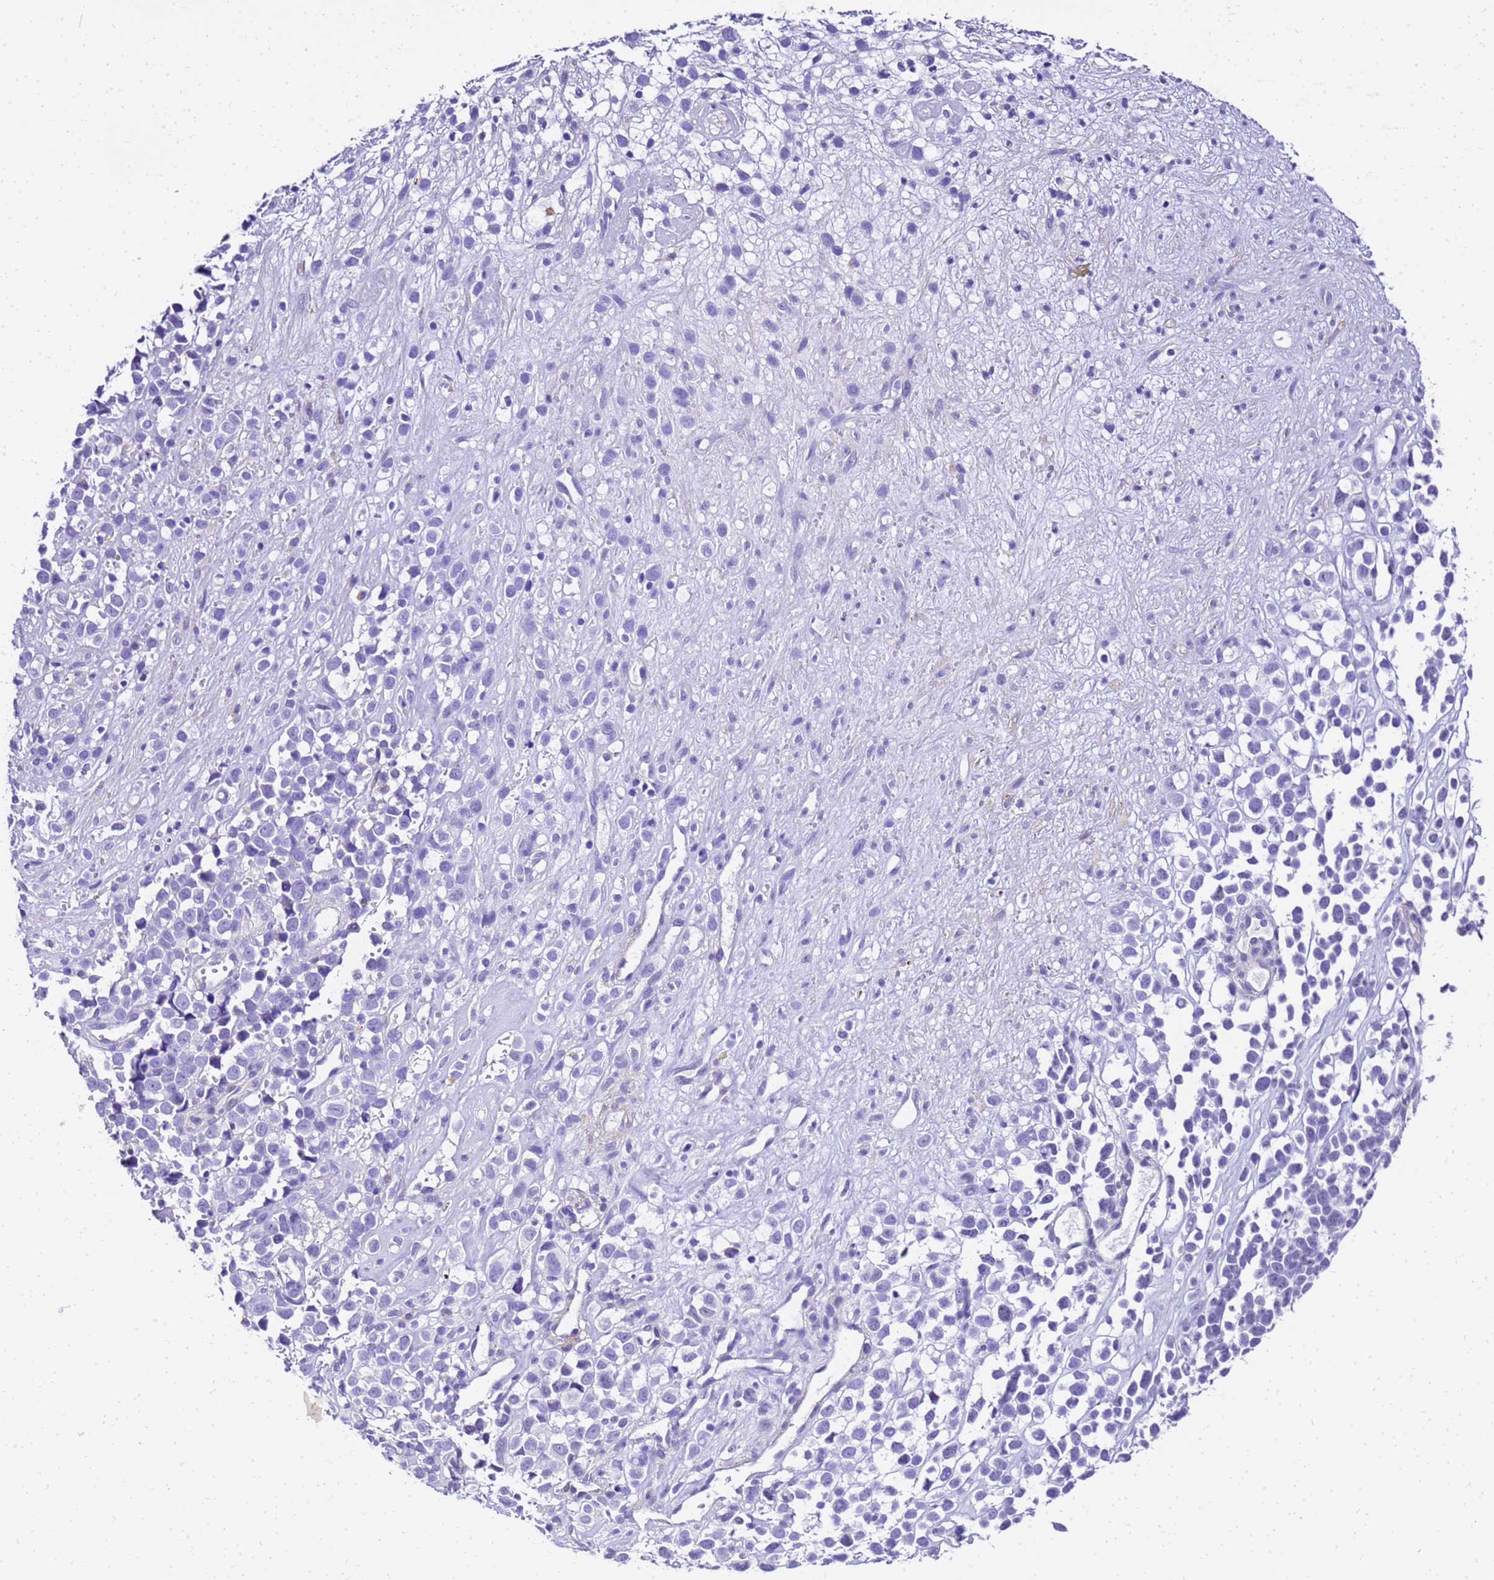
{"staining": {"intensity": "negative", "quantity": "none", "location": "none"}, "tissue": "melanoma", "cell_type": "Tumor cells", "image_type": "cancer", "snomed": [{"axis": "morphology", "description": "Malignant melanoma, NOS"}, {"axis": "topography", "description": "Nose, NOS"}], "caption": "There is no significant staining in tumor cells of melanoma.", "gene": "HSPB6", "patient": {"sex": "female", "age": 48}}